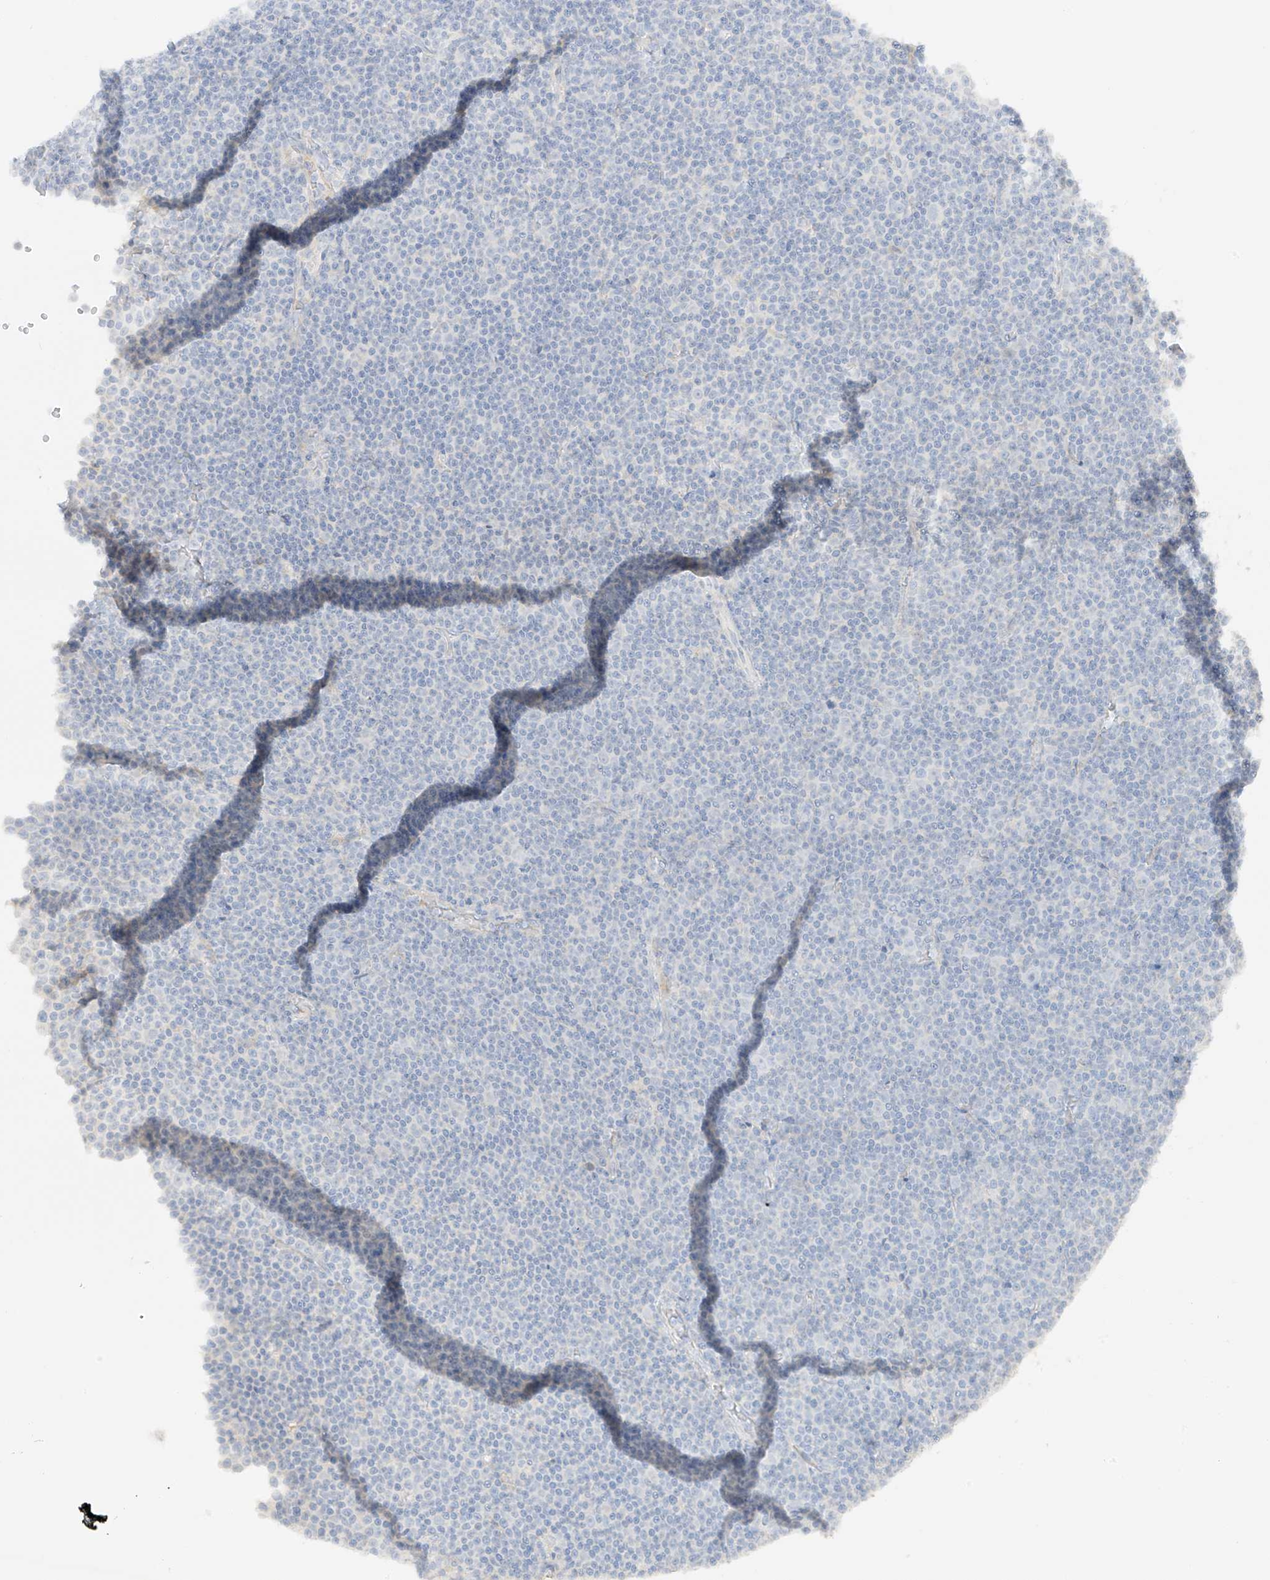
{"staining": {"intensity": "negative", "quantity": "none", "location": "none"}, "tissue": "lymphoma", "cell_type": "Tumor cells", "image_type": "cancer", "snomed": [{"axis": "morphology", "description": "Malignant lymphoma, non-Hodgkin's type, Low grade"}, {"axis": "topography", "description": "Lymph node"}], "caption": "A histopathology image of human low-grade malignant lymphoma, non-Hodgkin's type is negative for staining in tumor cells.", "gene": "ZBTB41", "patient": {"sex": "female", "age": 67}}